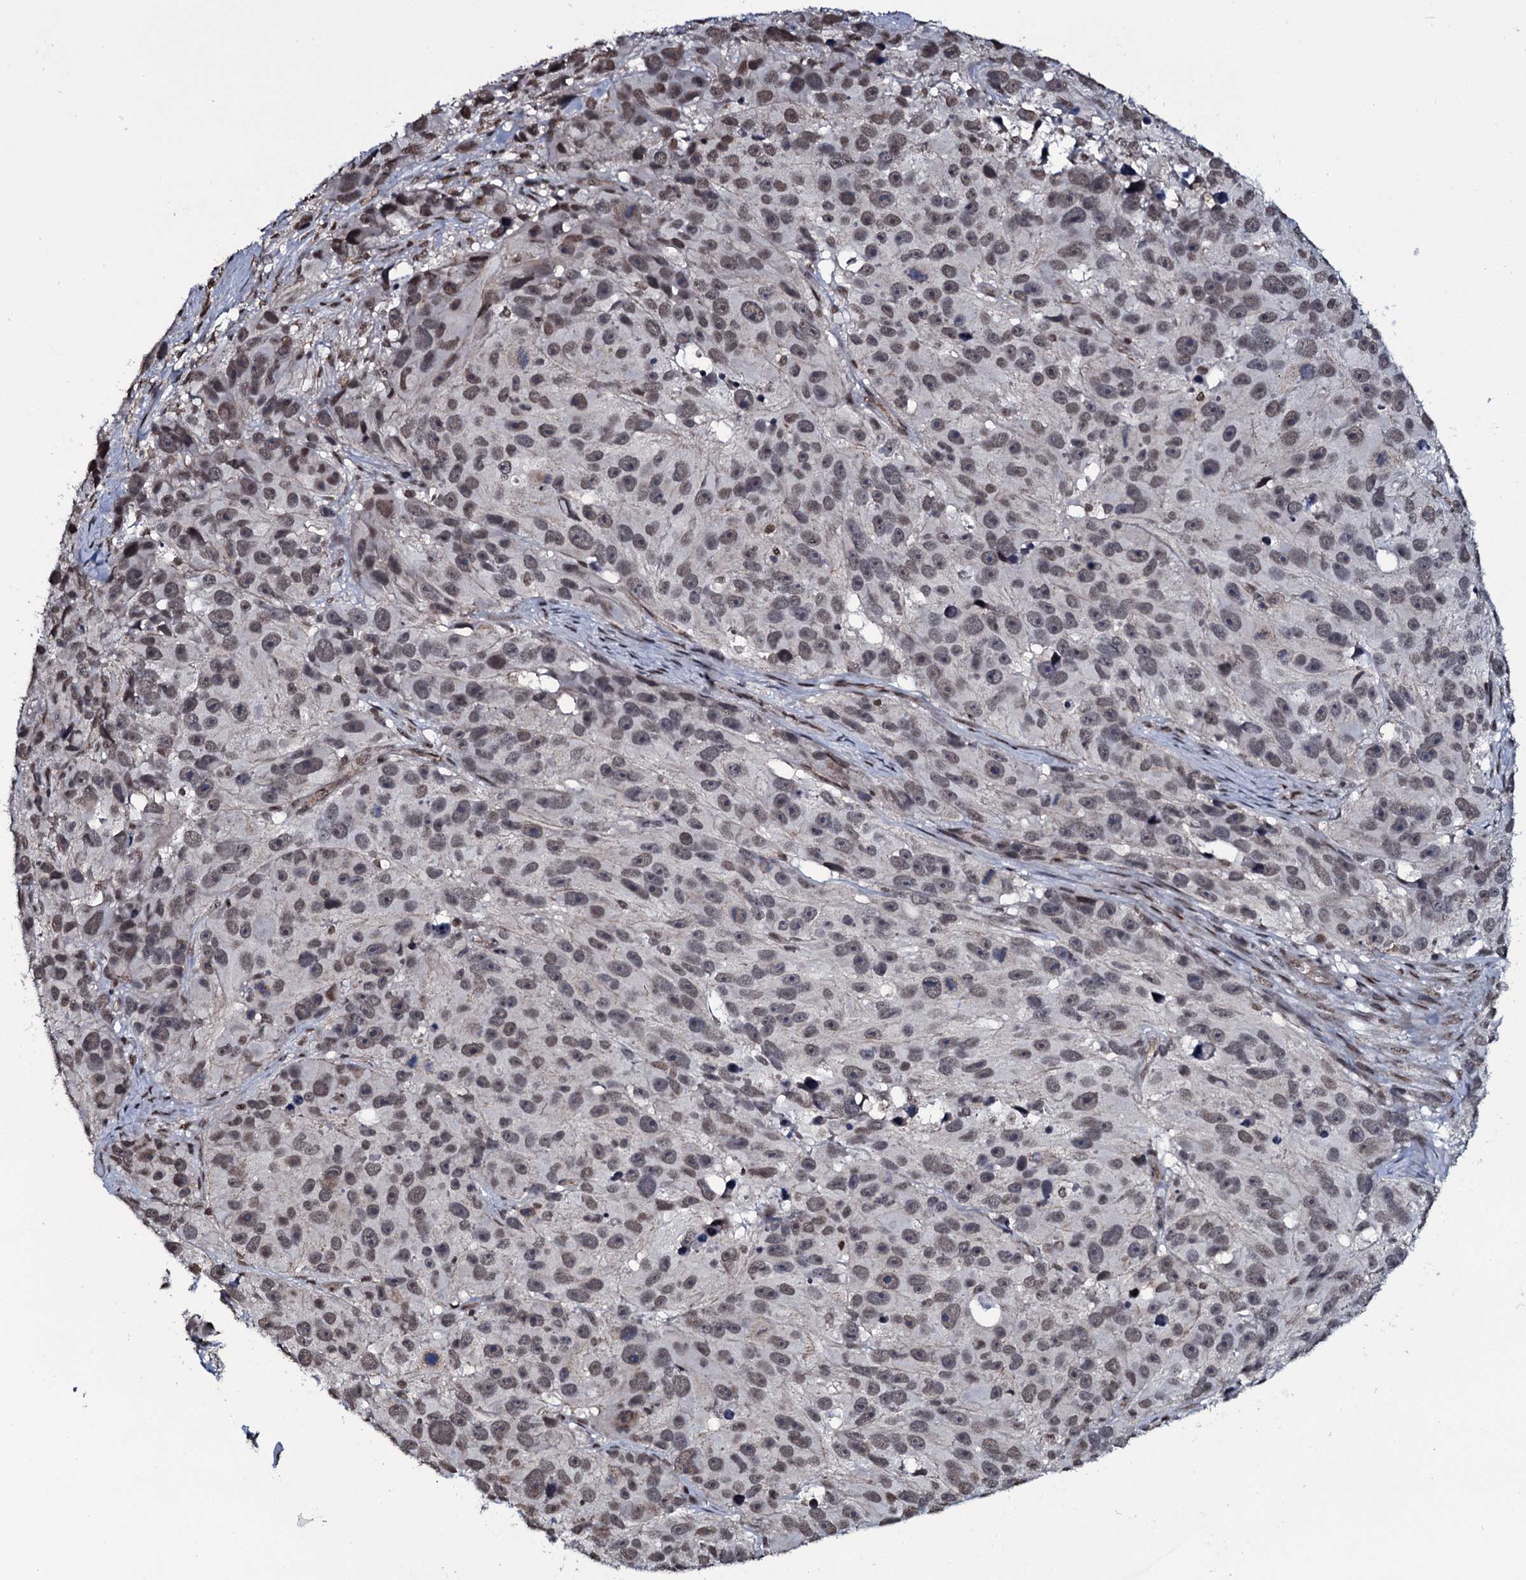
{"staining": {"intensity": "moderate", "quantity": "<25%", "location": "nuclear"}, "tissue": "melanoma", "cell_type": "Tumor cells", "image_type": "cancer", "snomed": [{"axis": "morphology", "description": "Malignant melanoma, NOS"}, {"axis": "topography", "description": "Skin"}], "caption": "This is an image of IHC staining of melanoma, which shows moderate positivity in the nuclear of tumor cells.", "gene": "SH2D4B", "patient": {"sex": "male", "age": 84}}